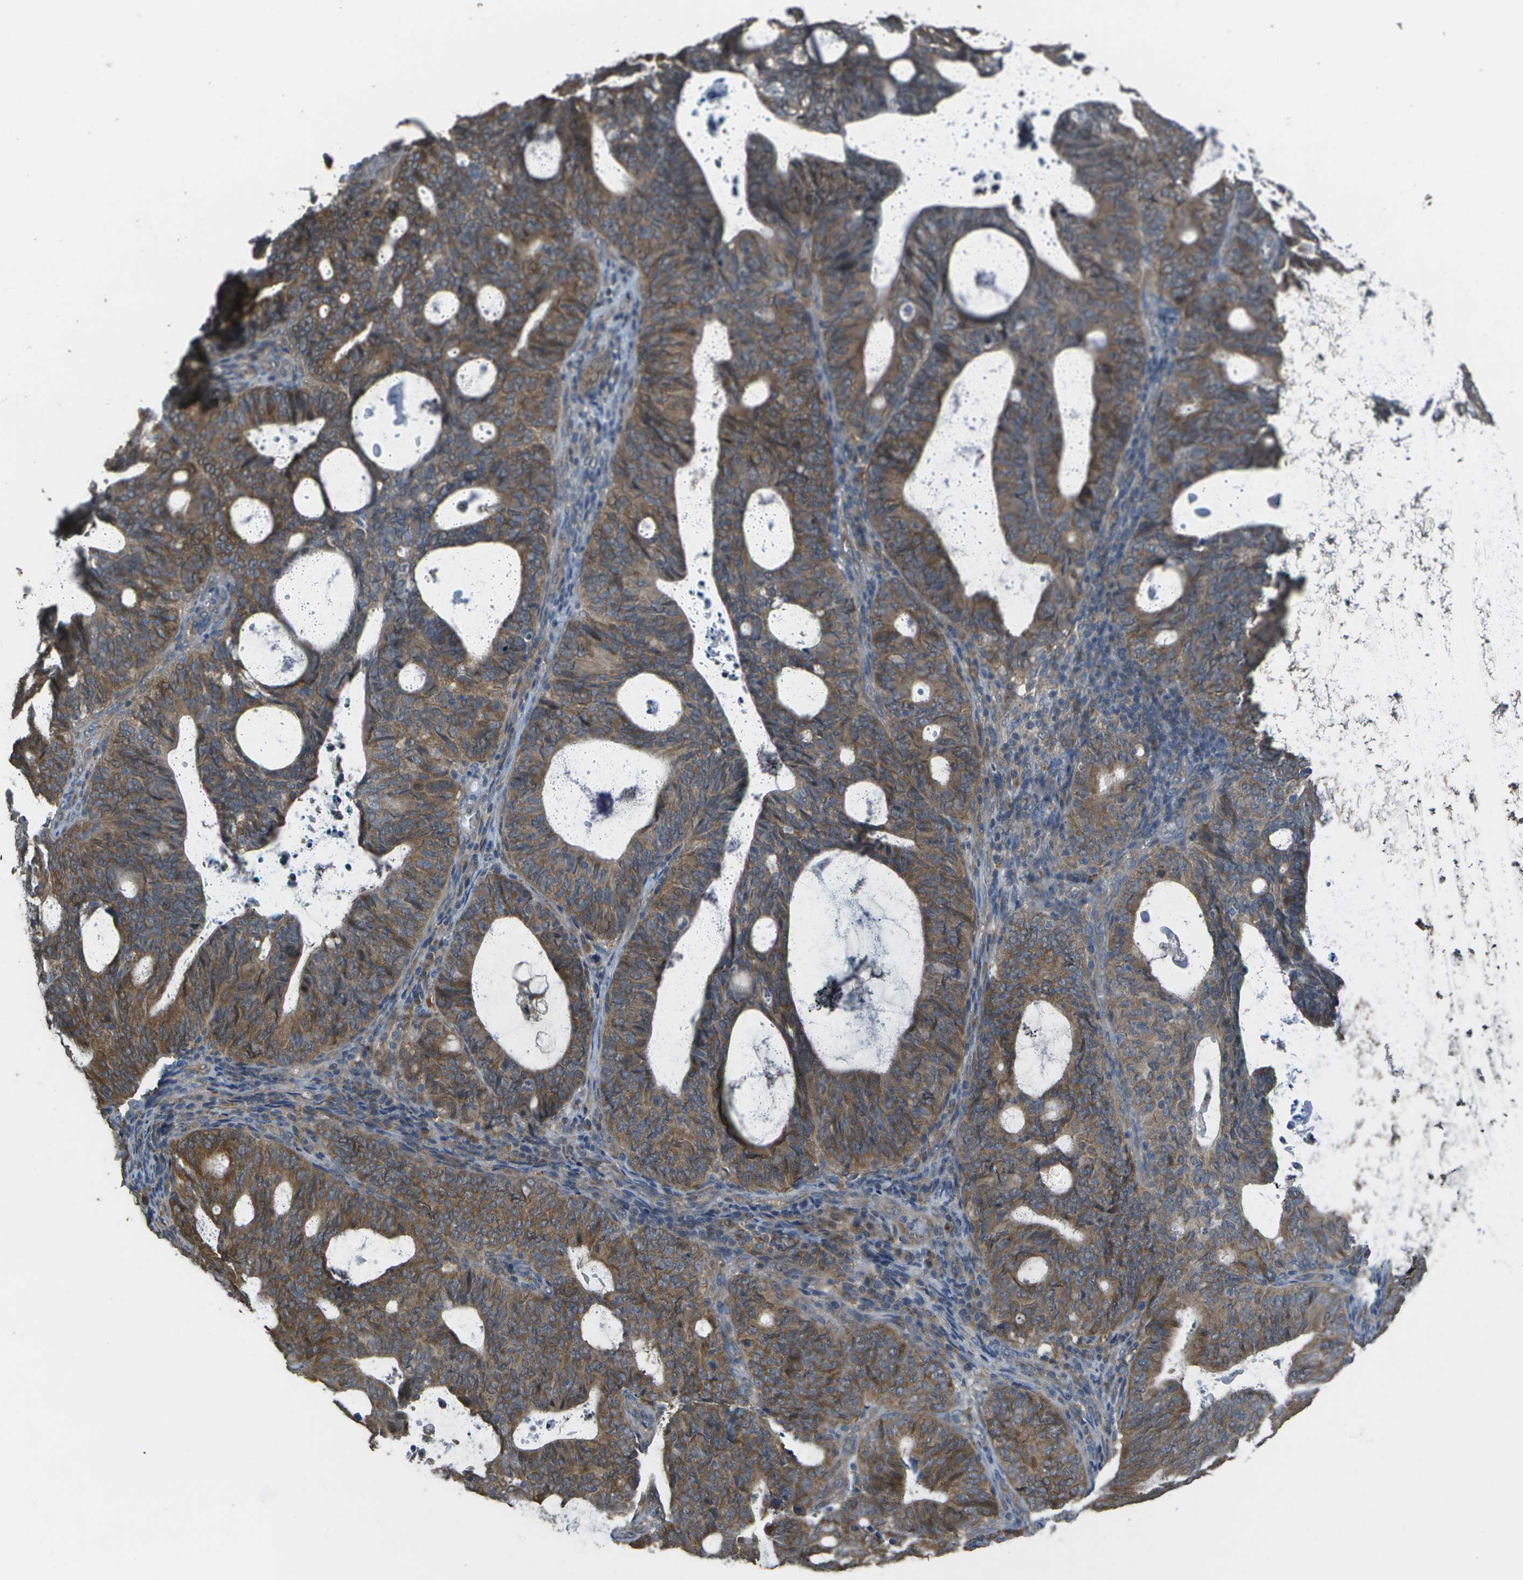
{"staining": {"intensity": "moderate", "quantity": ">75%", "location": "cytoplasmic/membranous"}, "tissue": "endometrial cancer", "cell_type": "Tumor cells", "image_type": "cancer", "snomed": [{"axis": "morphology", "description": "Adenocarcinoma, NOS"}, {"axis": "topography", "description": "Uterus"}], "caption": "This is an image of IHC staining of adenocarcinoma (endometrial), which shows moderate expression in the cytoplasmic/membranous of tumor cells.", "gene": "CLNS1A", "patient": {"sex": "female", "age": 83}}